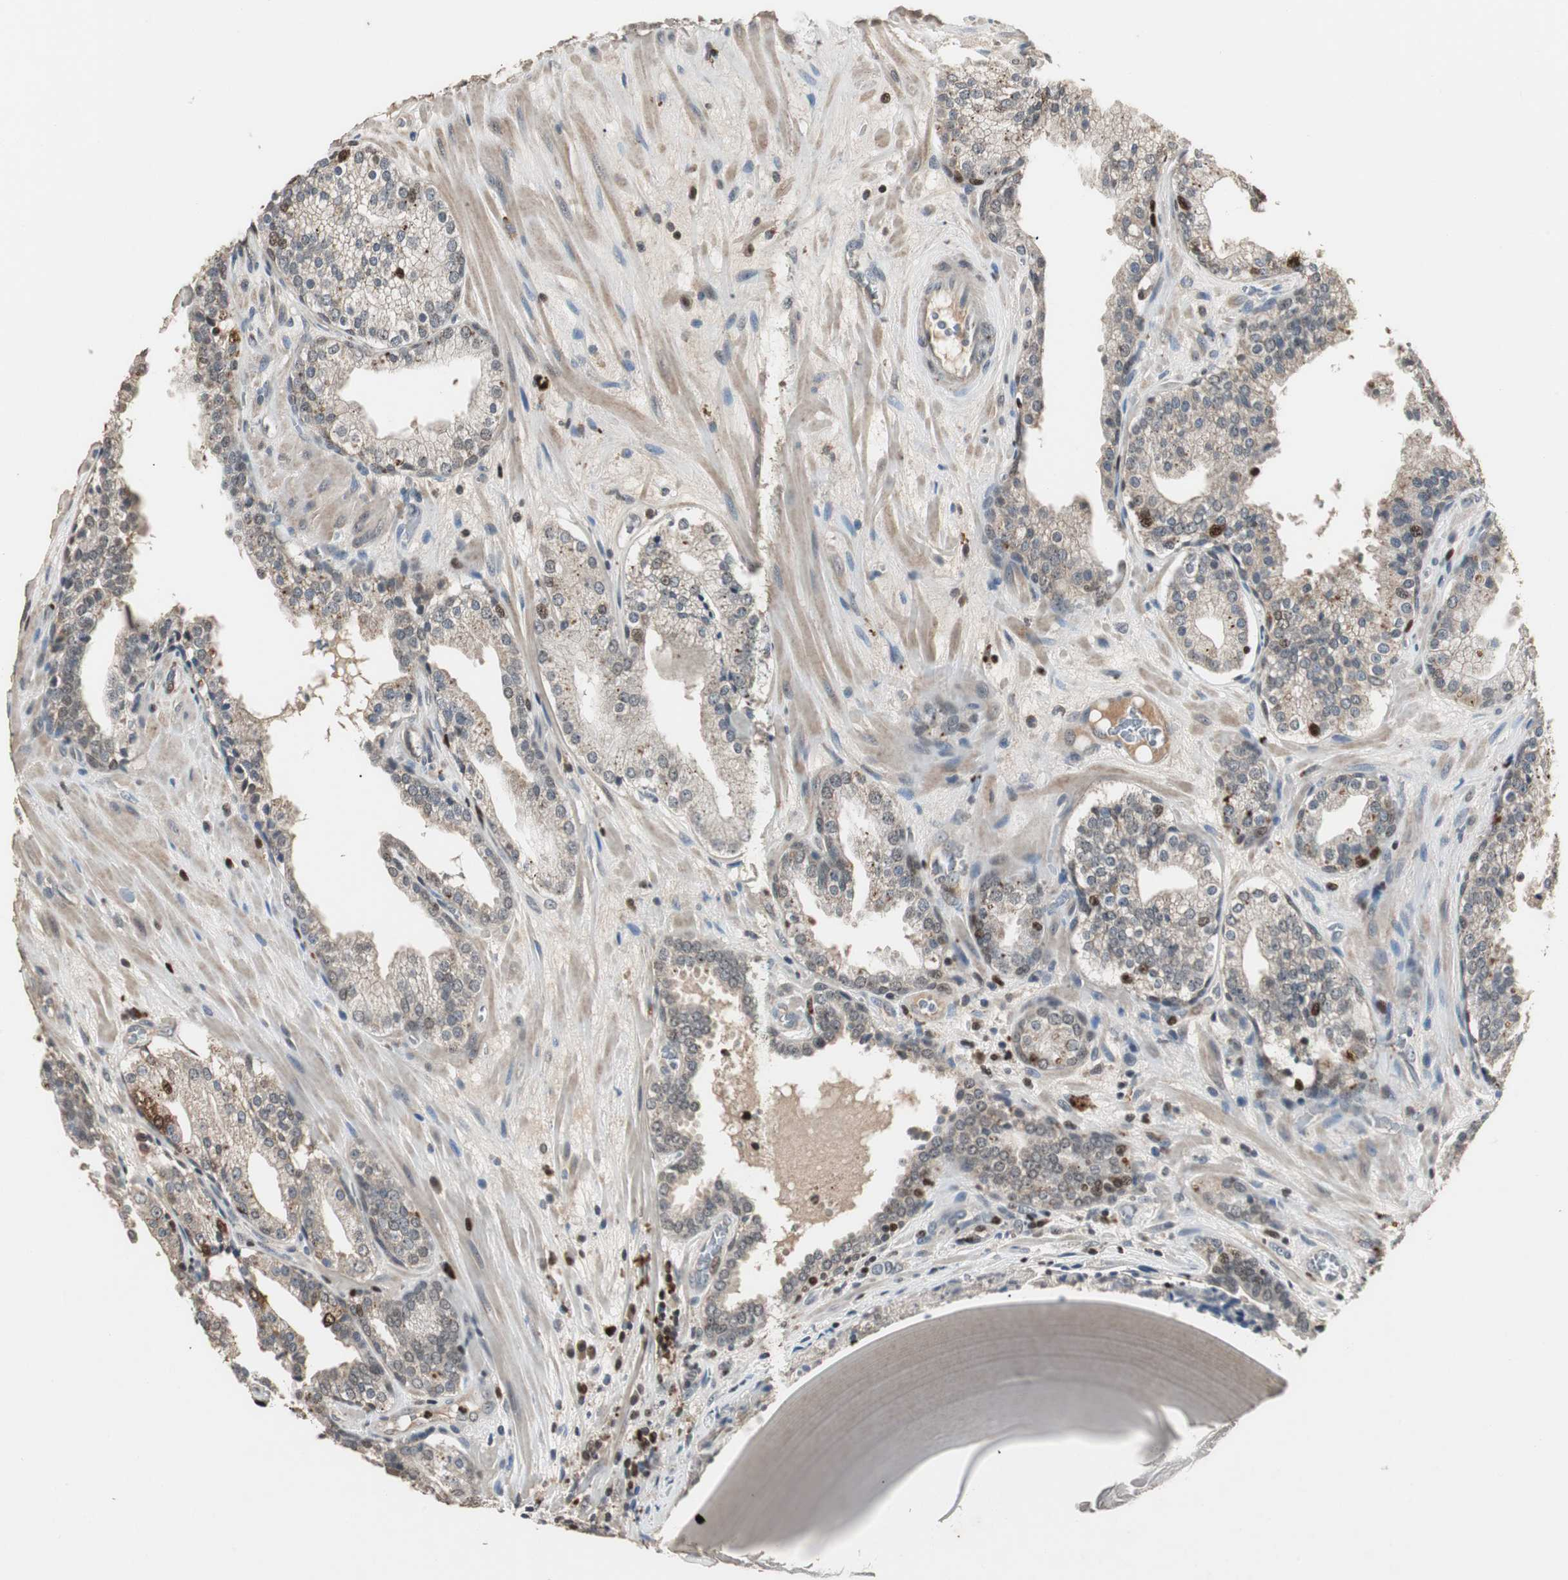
{"staining": {"intensity": "moderate", "quantity": "<25%", "location": "nuclear"}, "tissue": "prostate cancer", "cell_type": "Tumor cells", "image_type": "cancer", "snomed": [{"axis": "morphology", "description": "Adenocarcinoma, High grade"}, {"axis": "topography", "description": "Prostate"}], "caption": "Prostate adenocarcinoma (high-grade) stained with a brown dye demonstrates moderate nuclear positive positivity in approximately <25% of tumor cells.", "gene": "FEN1", "patient": {"sex": "male", "age": 68}}